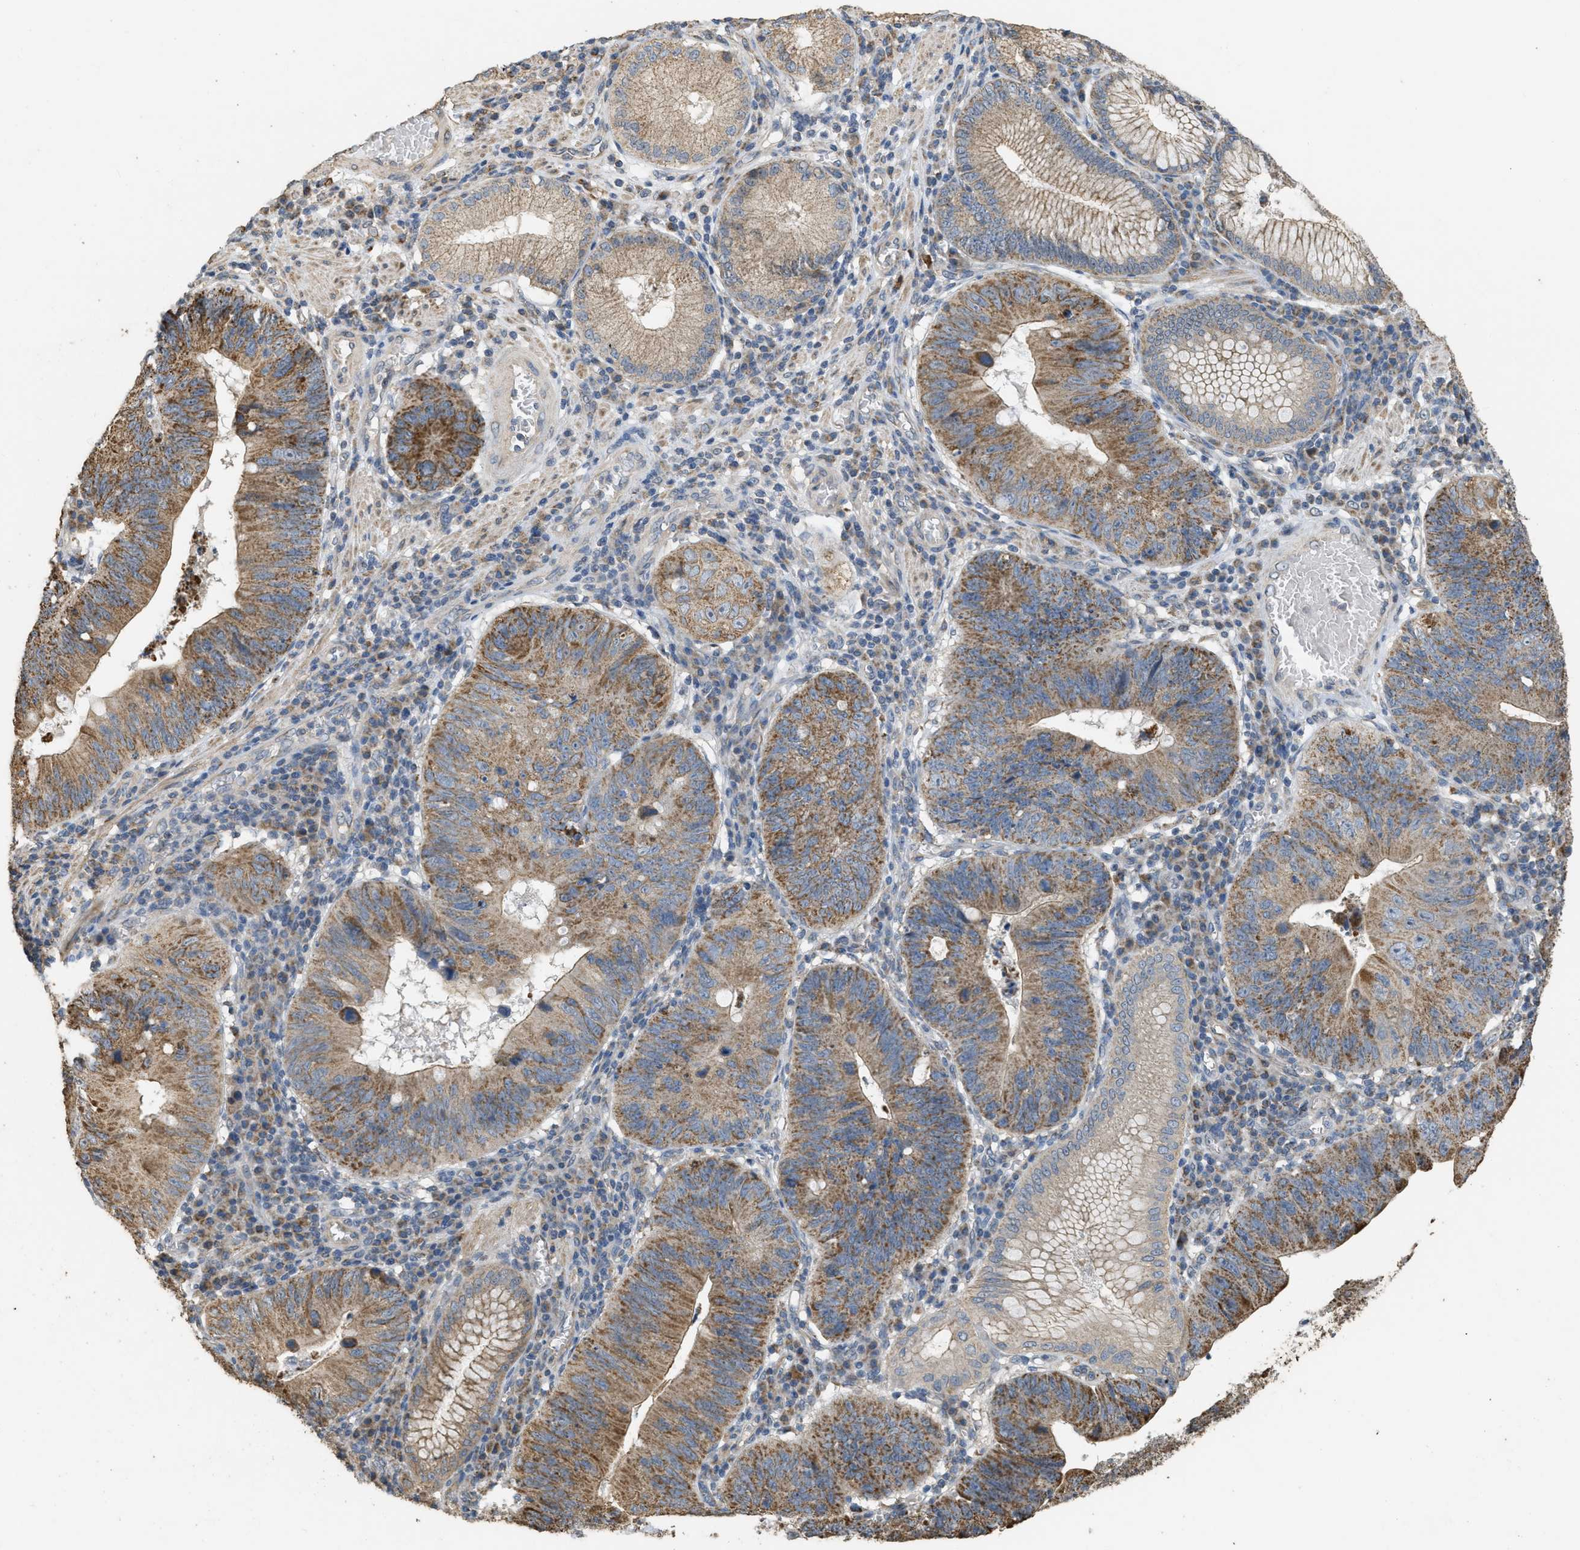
{"staining": {"intensity": "moderate", "quantity": ">75%", "location": "cytoplasmic/membranous"}, "tissue": "stomach cancer", "cell_type": "Tumor cells", "image_type": "cancer", "snomed": [{"axis": "morphology", "description": "Adenocarcinoma, NOS"}, {"axis": "topography", "description": "Stomach"}], "caption": "Moderate cytoplasmic/membranous staining for a protein is identified in approximately >75% of tumor cells of stomach cancer (adenocarcinoma) using immunohistochemistry.", "gene": "KCNA4", "patient": {"sex": "male", "age": 59}}